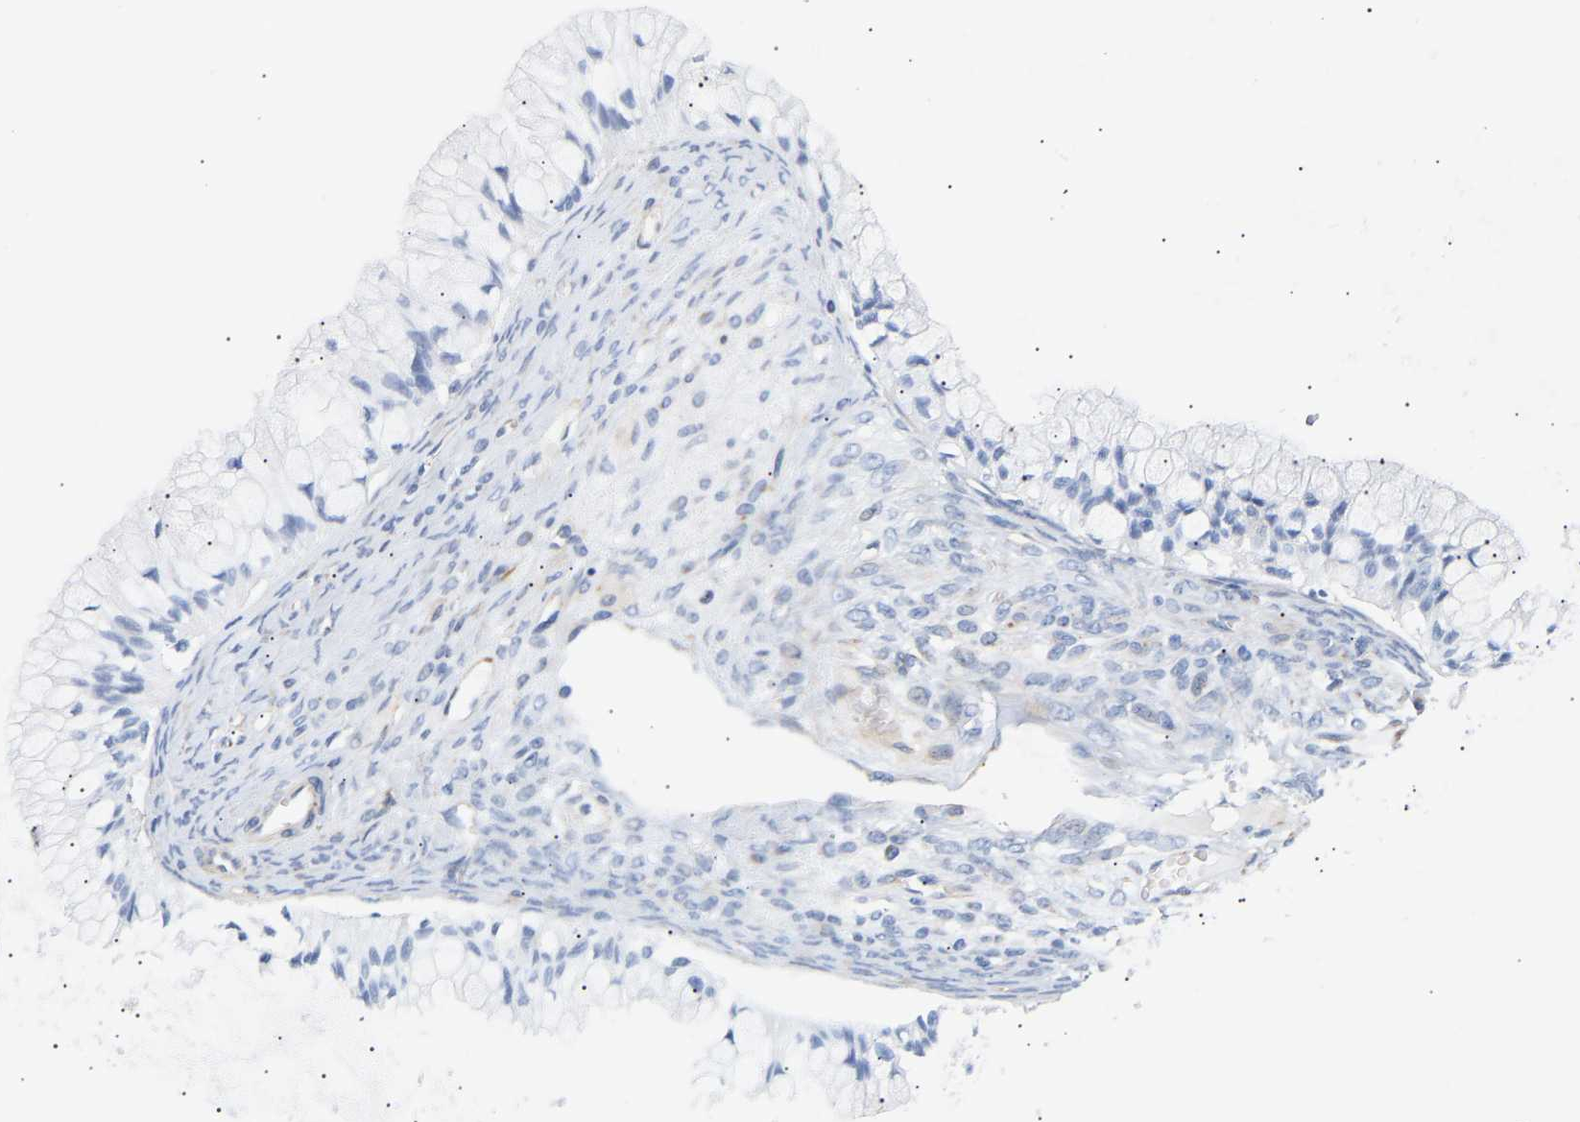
{"staining": {"intensity": "negative", "quantity": "none", "location": "none"}, "tissue": "ovarian cancer", "cell_type": "Tumor cells", "image_type": "cancer", "snomed": [{"axis": "morphology", "description": "Cystadenocarcinoma, mucinous, NOS"}, {"axis": "topography", "description": "Ovary"}], "caption": "A micrograph of human ovarian mucinous cystadenocarcinoma is negative for staining in tumor cells.", "gene": "IGFBP7", "patient": {"sex": "female", "age": 57}}